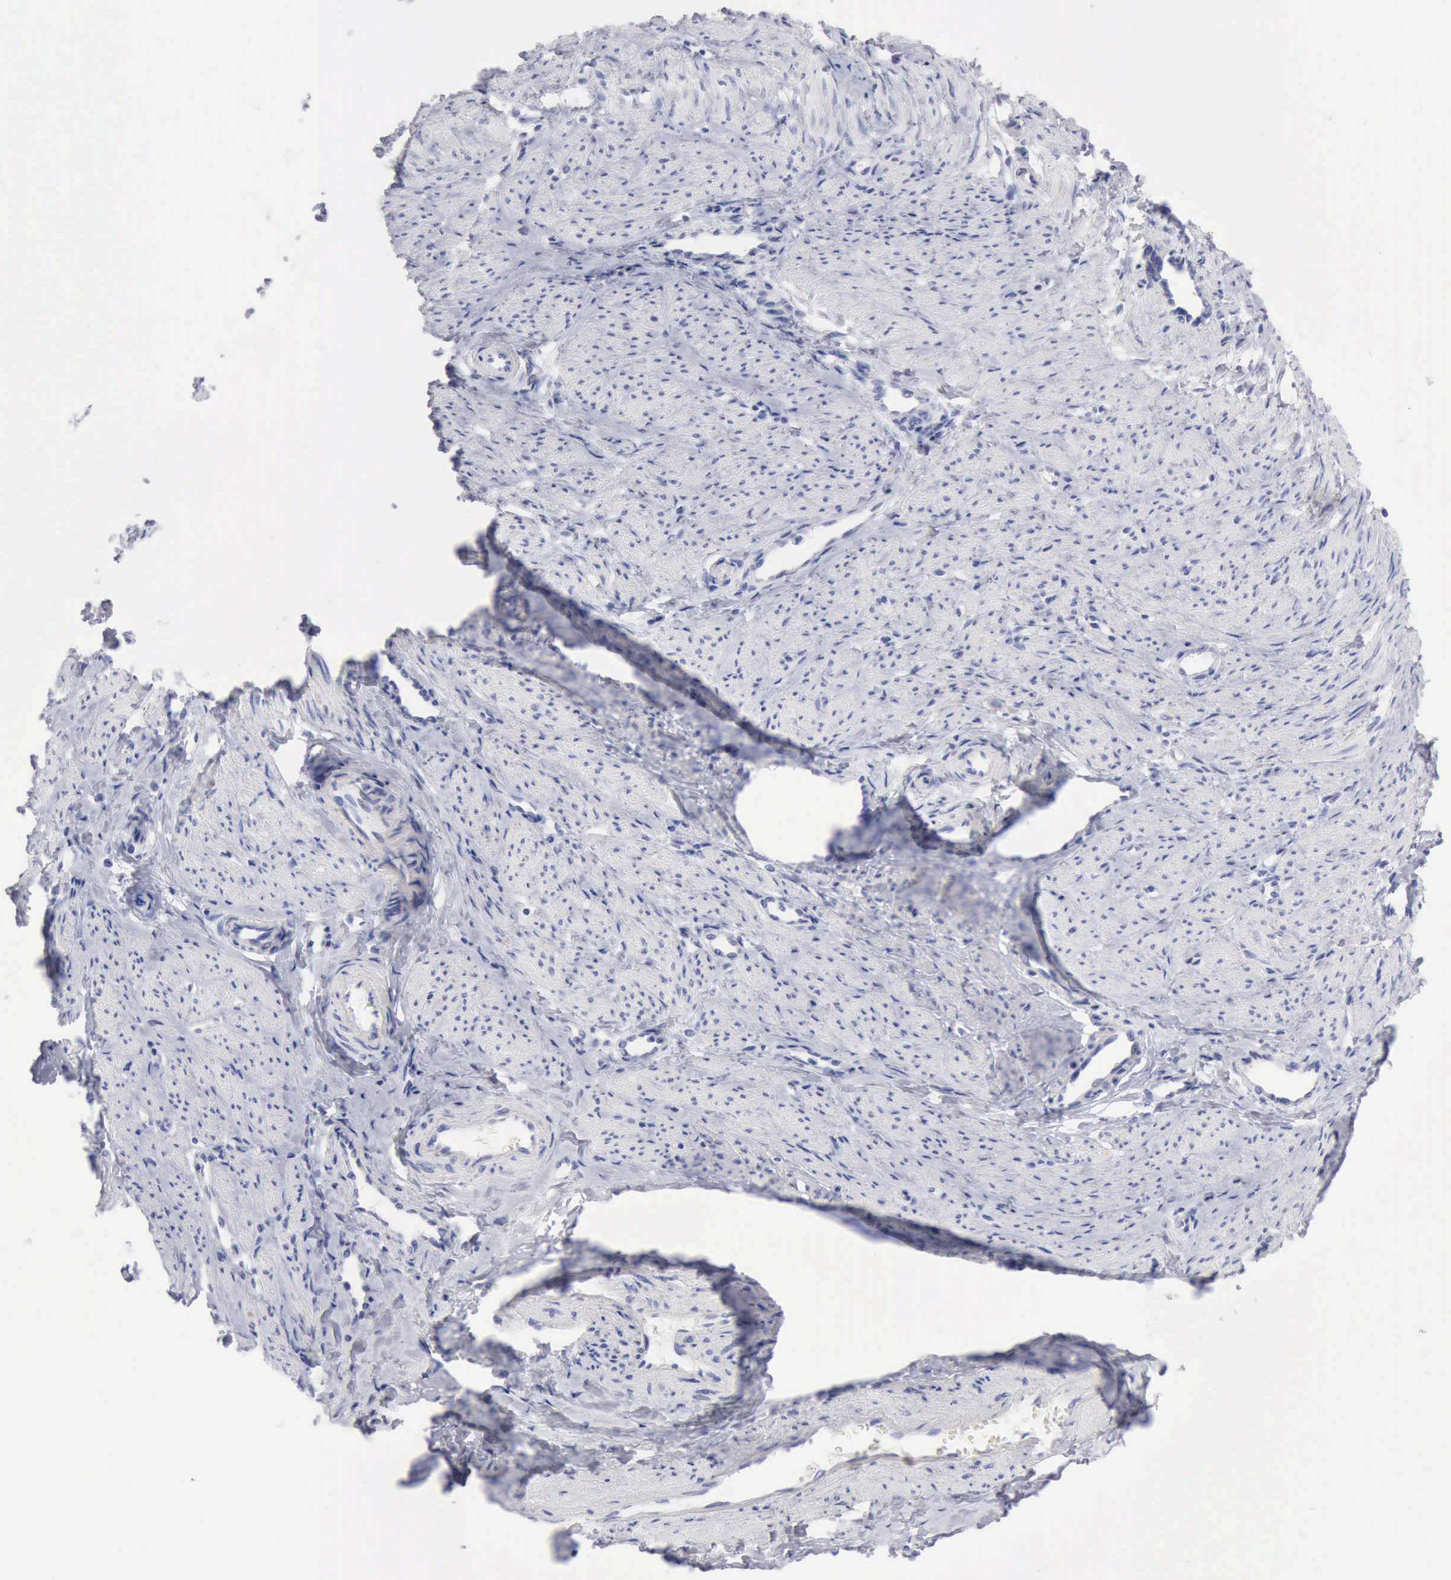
{"staining": {"intensity": "negative", "quantity": "none", "location": "none"}, "tissue": "smooth muscle", "cell_type": "Smooth muscle cells", "image_type": "normal", "snomed": [{"axis": "morphology", "description": "Normal tissue, NOS"}, {"axis": "topography", "description": "Smooth muscle"}, {"axis": "topography", "description": "Uterus"}], "caption": "This is a micrograph of IHC staining of benign smooth muscle, which shows no staining in smooth muscle cells.", "gene": "ANGEL1", "patient": {"sex": "female", "age": 39}}